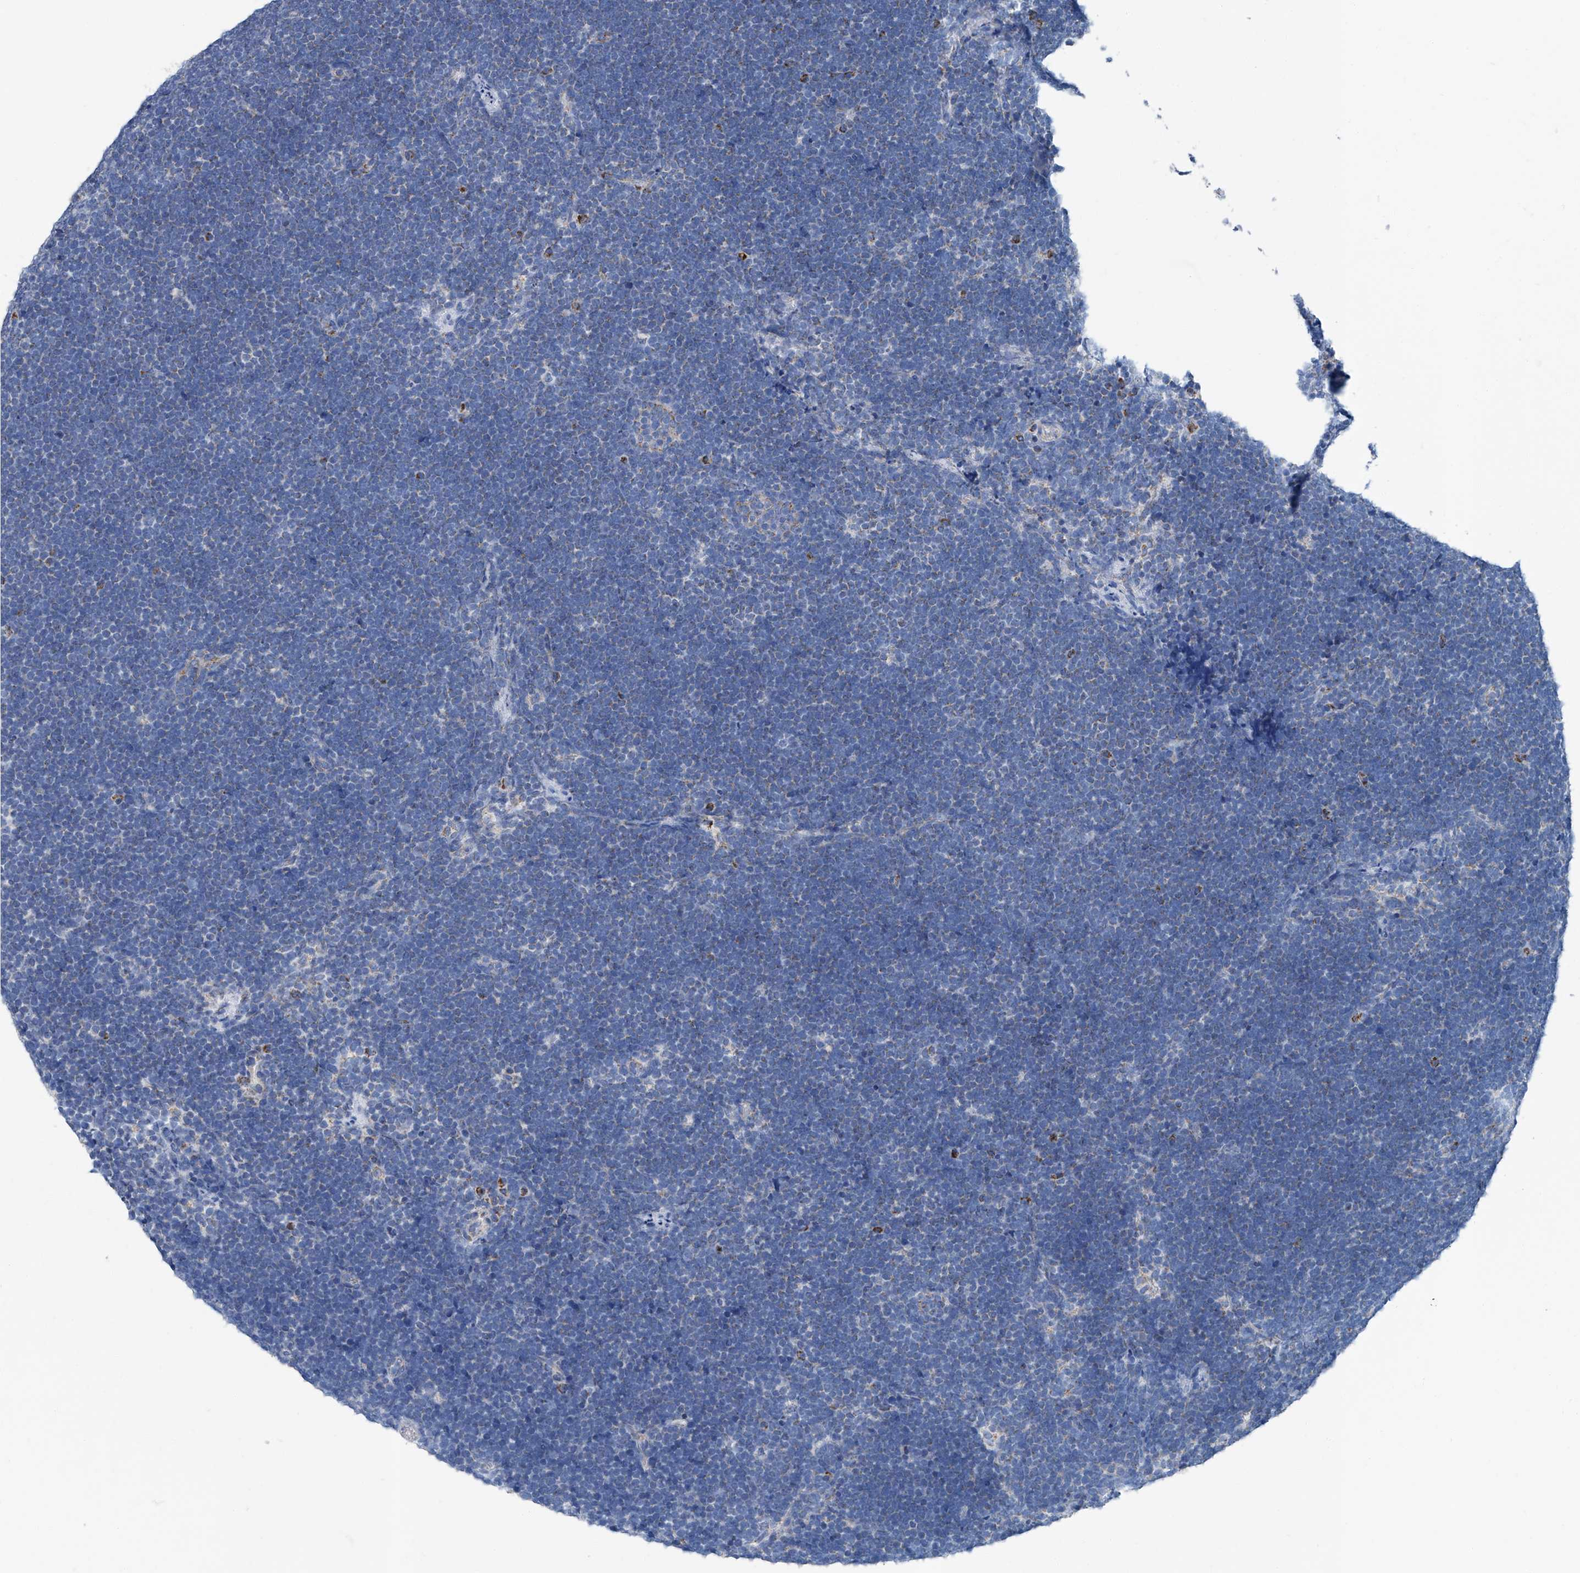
{"staining": {"intensity": "negative", "quantity": "none", "location": "none"}, "tissue": "lymphoma", "cell_type": "Tumor cells", "image_type": "cancer", "snomed": [{"axis": "morphology", "description": "Malignant lymphoma, non-Hodgkin's type, High grade"}, {"axis": "topography", "description": "Lymph node"}], "caption": "This is a micrograph of IHC staining of malignant lymphoma, non-Hodgkin's type (high-grade), which shows no expression in tumor cells.", "gene": "MT-ND1", "patient": {"sex": "male", "age": 13}}